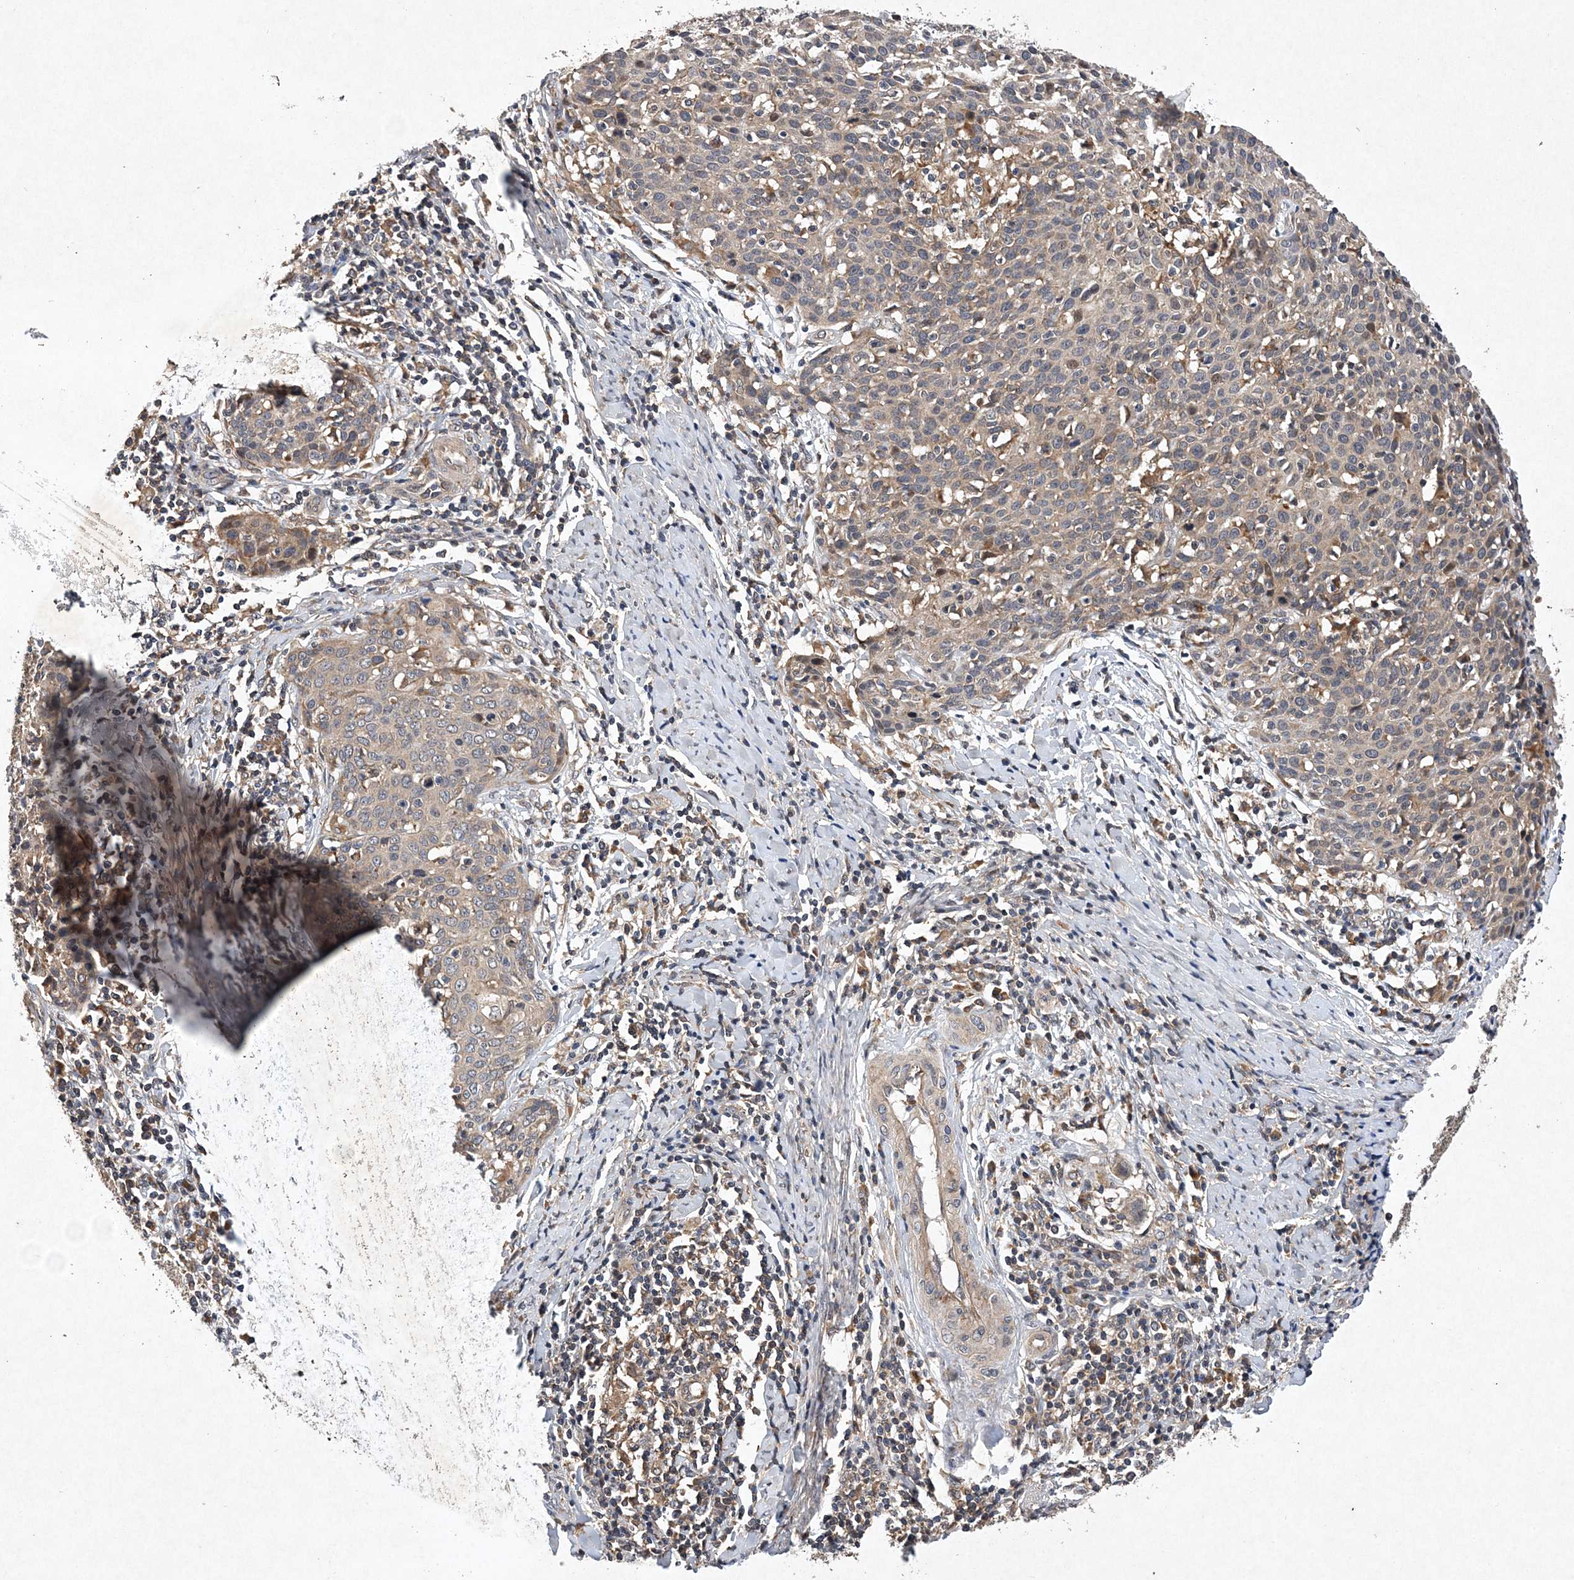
{"staining": {"intensity": "moderate", "quantity": "<25%", "location": "cytoplasmic/membranous"}, "tissue": "cervical cancer", "cell_type": "Tumor cells", "image_type": "cancer", "snomed": [{"axis": "morphology", "description": "Squamous cell carcinoma, NOS"}, {"axis": "topography", "description": "Cervix"}], "caption": "Cervical cancer (squamous cell carcinoma) stained for a protein (brown) demonstrates moderate cytoplasmic/membranous positive positivity in approximately <25% of tumor cells.", "gene": "PROSER1", "patient": {"sex": "female", "age": 38}}